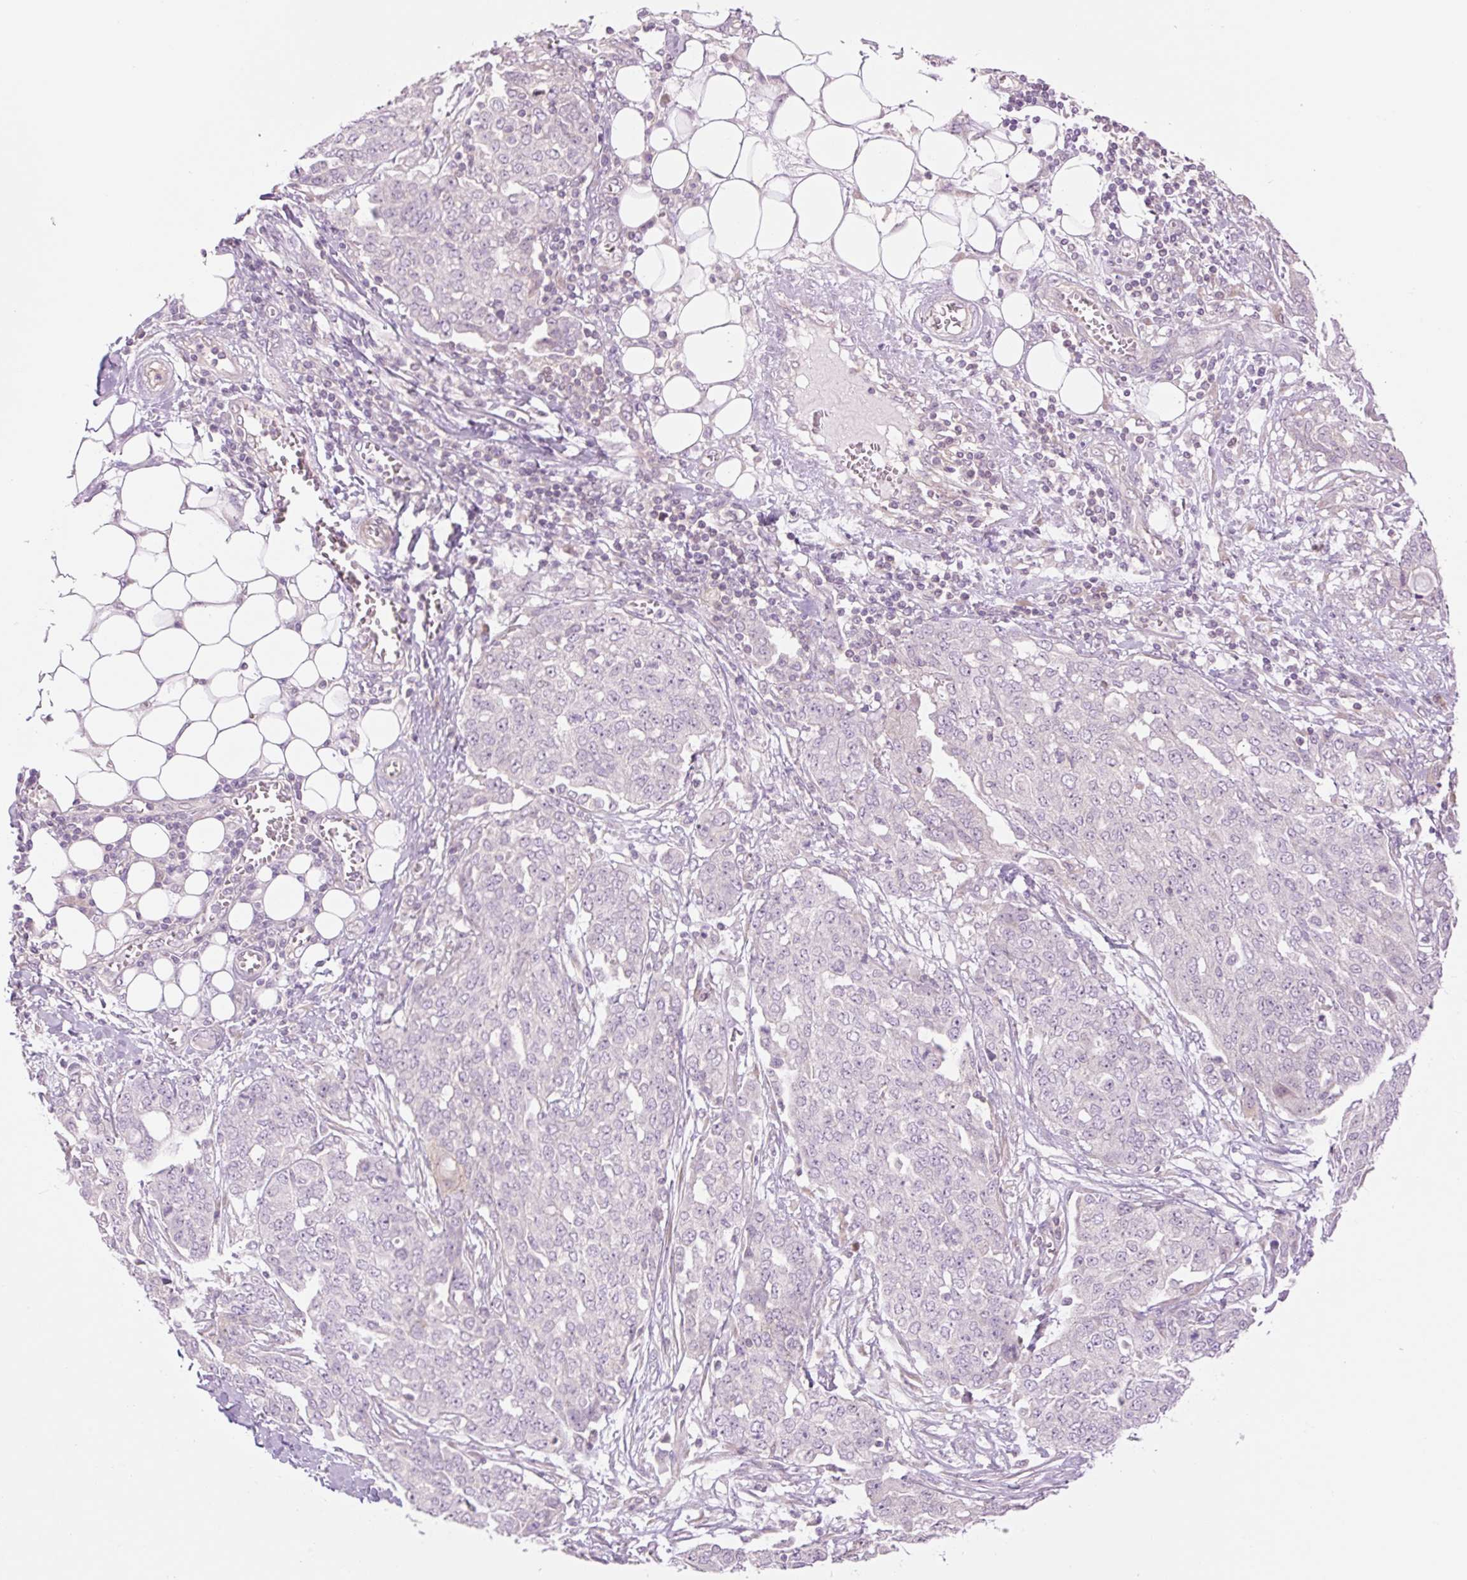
{"staining": {"intensity": "negative", "quantity": "none", "location": "none"}, "tissue": "ovarian cancer", "cell_type": "Tumor cells", "image_type": "cancer", "snomed": [{"axis": "morphology", "description": "Cystadenocarcinoma, serous, NOS"}, {"axis": "topography", "description": "Soft tissue"}, {"axis": "topography", "description": "Ovary"}], "caption": "Histopathology image shows no protein staining in tumor cells of serous cystadenocarcinoma (ovarian) tissue.", "gene": "GRID2", "patient": {"sex": "female", "age": 57}}